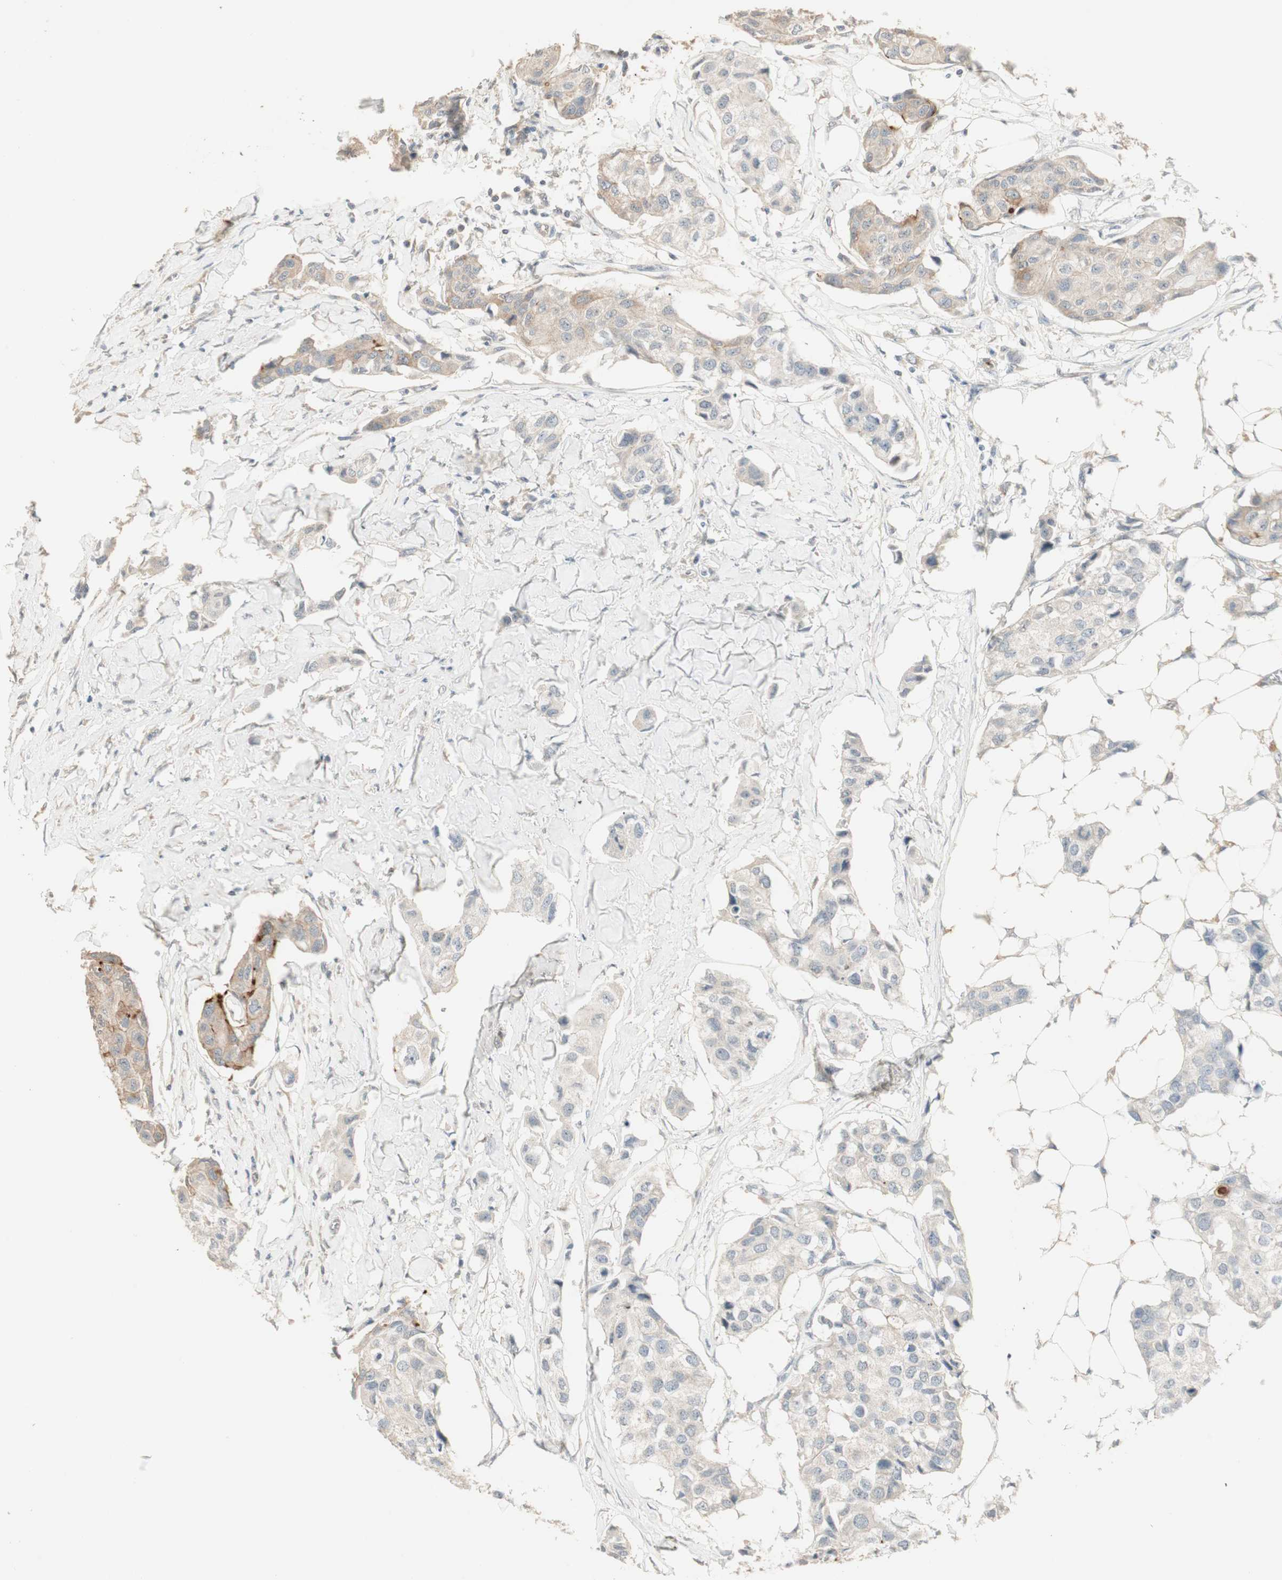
{"staining": {"intensity": "weak", "quantity": ">75%", "location": "cytoplasmic/membranous"}, "tissue": "breast cancer", "cell_type": "Tumor cells", "image_type": "cancer", "snomed": [{"axis": "morphology", "description": "Duct carcinoma"}, {"axis": "topography", "description": "Breast"}], "caption": "Breast infiltrating ductal carcinoma tissue demonstrates weak cytoplasmic/membranous positivity in about >75% of tumor cells (DAB (3,3'-diaminobenzidine) IHC, brown staining for protein, blue staining for nuclei).", "gene": "TASOR", "patient": {"sex": "female", "age": 80}}